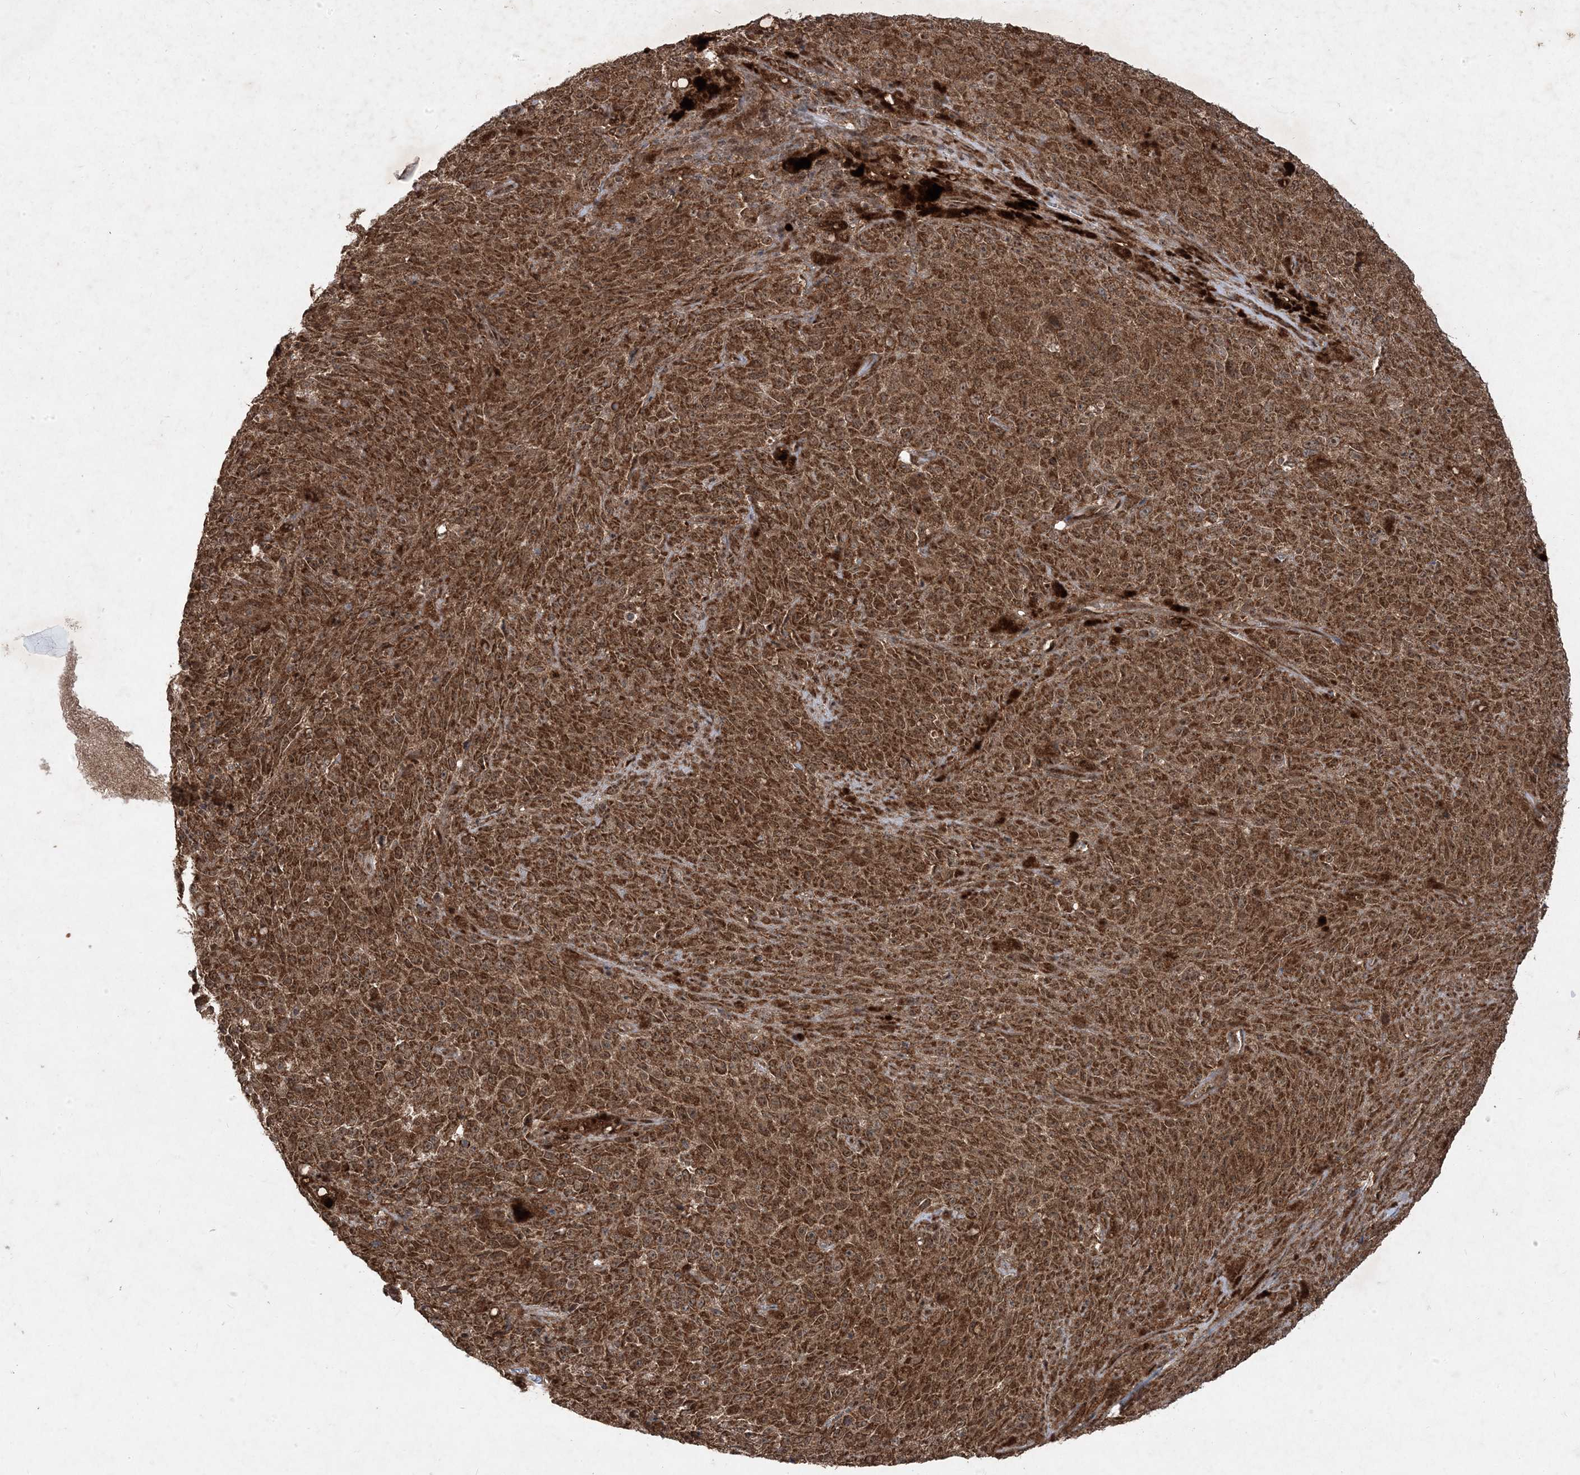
{"staining": {"intensity": "moderate", "quantity": ">75%", "location": "cytoplasmic/membranous,nuclear"}, "tissue": "melanoma", "cell_type": "Tumor cells", "image_type": "cancer", "snomed": [{"axis": "morphology", "description": "Malignant melanoma, NOS"}, {"axis": "topography", "description": "Skin"}], "caption": "IHC (DAB) staining of human melanoma displays moderate cytoplasmic/membranous and nuclear protein expression in approximately >75% of tumor cells.", "gene": "PLEKHM2", "patient": {"sex": "female", "age": 82}}